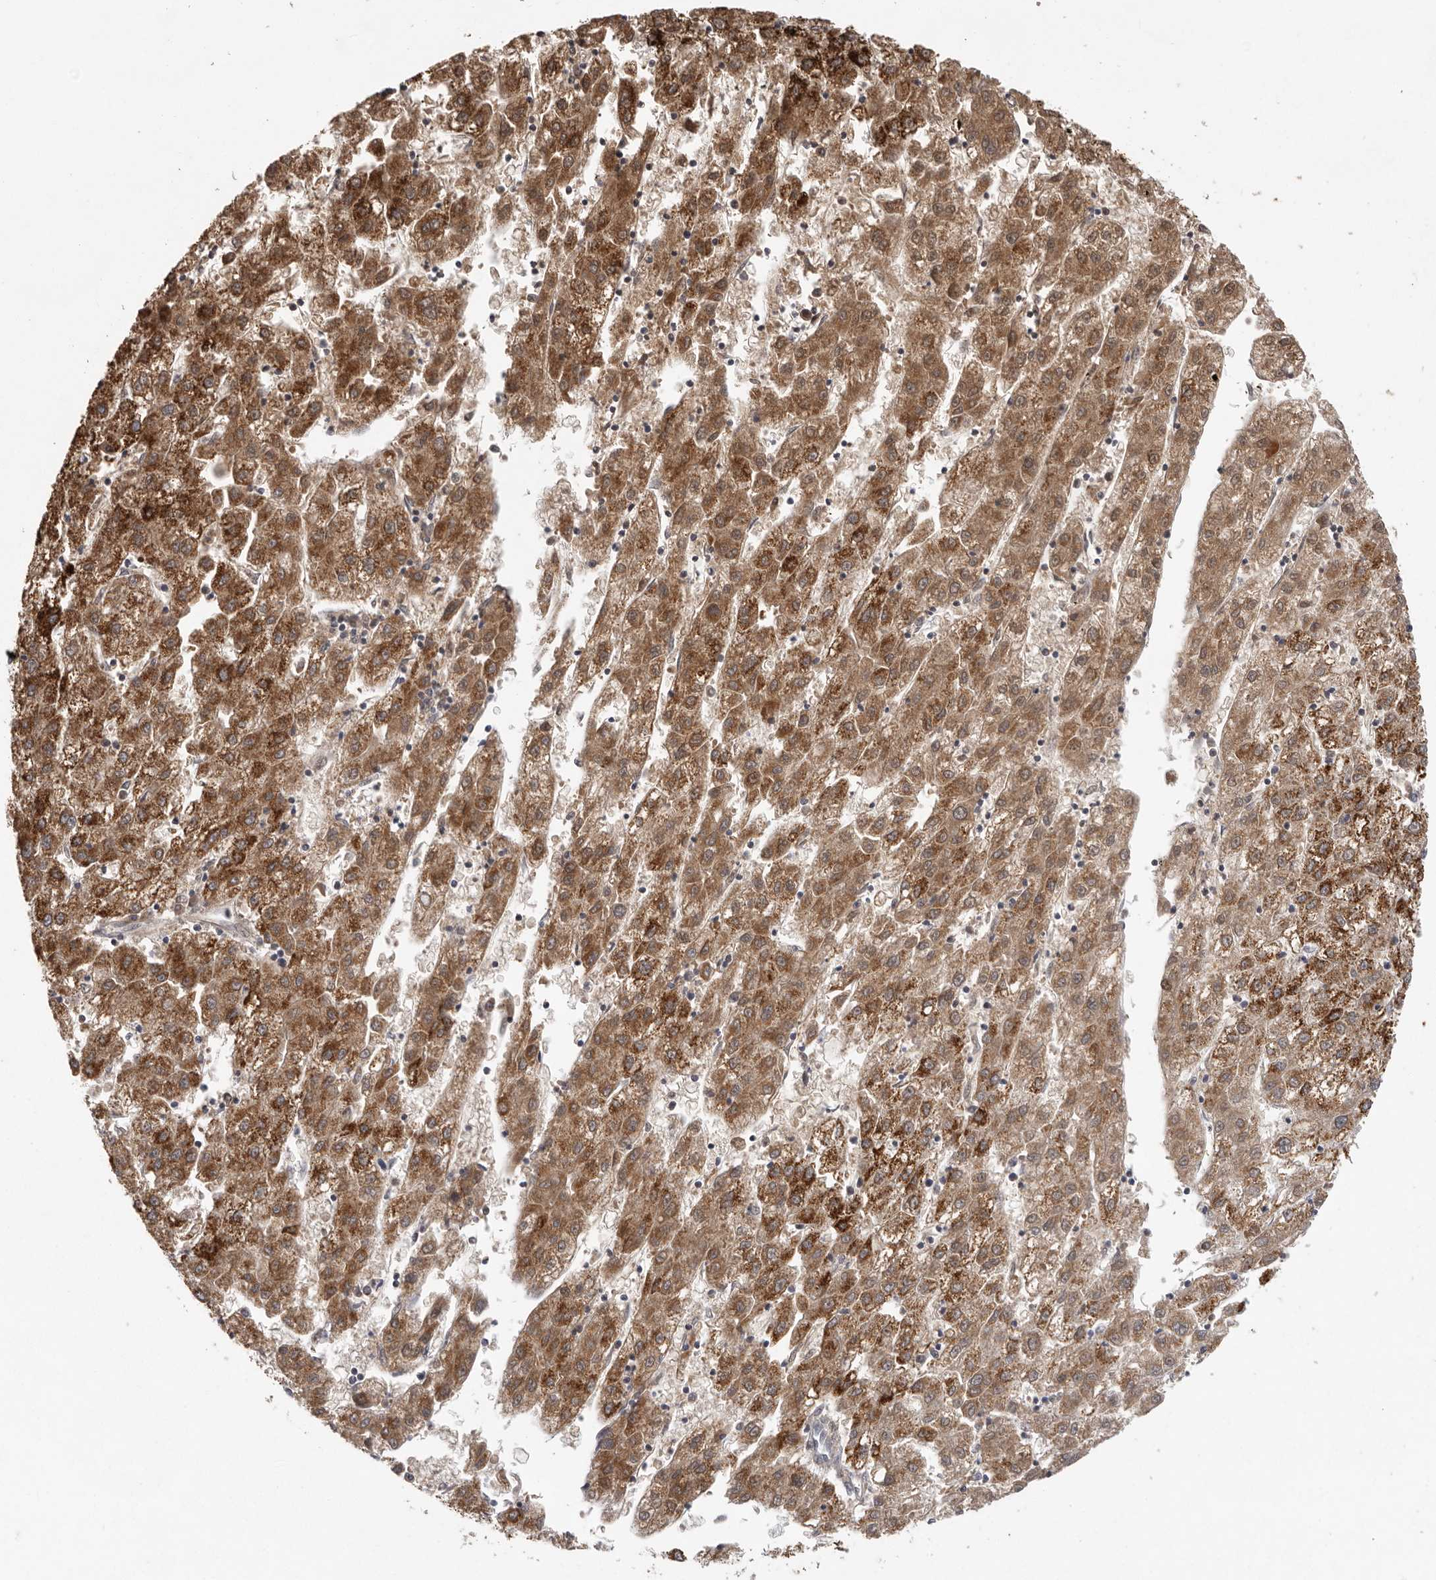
{"staining": {"intensity": "moderate", "quantity": ">75%", "location": "cytoplasmic/membranous"}, "tissue": "liver cancer", "cell_type": "Tumor cells", "image_type": "cancer", "snomed": [{"axis": "morphology", "description": "Carcinoma, Hepatocellular, NOS"}, {"axis": "topography", "description": "Liver"}], "caption": "Tumor cells exhibit medium levels of moderate cytoplasmic/membranous positivity in about >75% of cells in human liver hepatocellular carcinoma.", "gene": "USP24", "patient": {"sex": "male", "age": 72}}